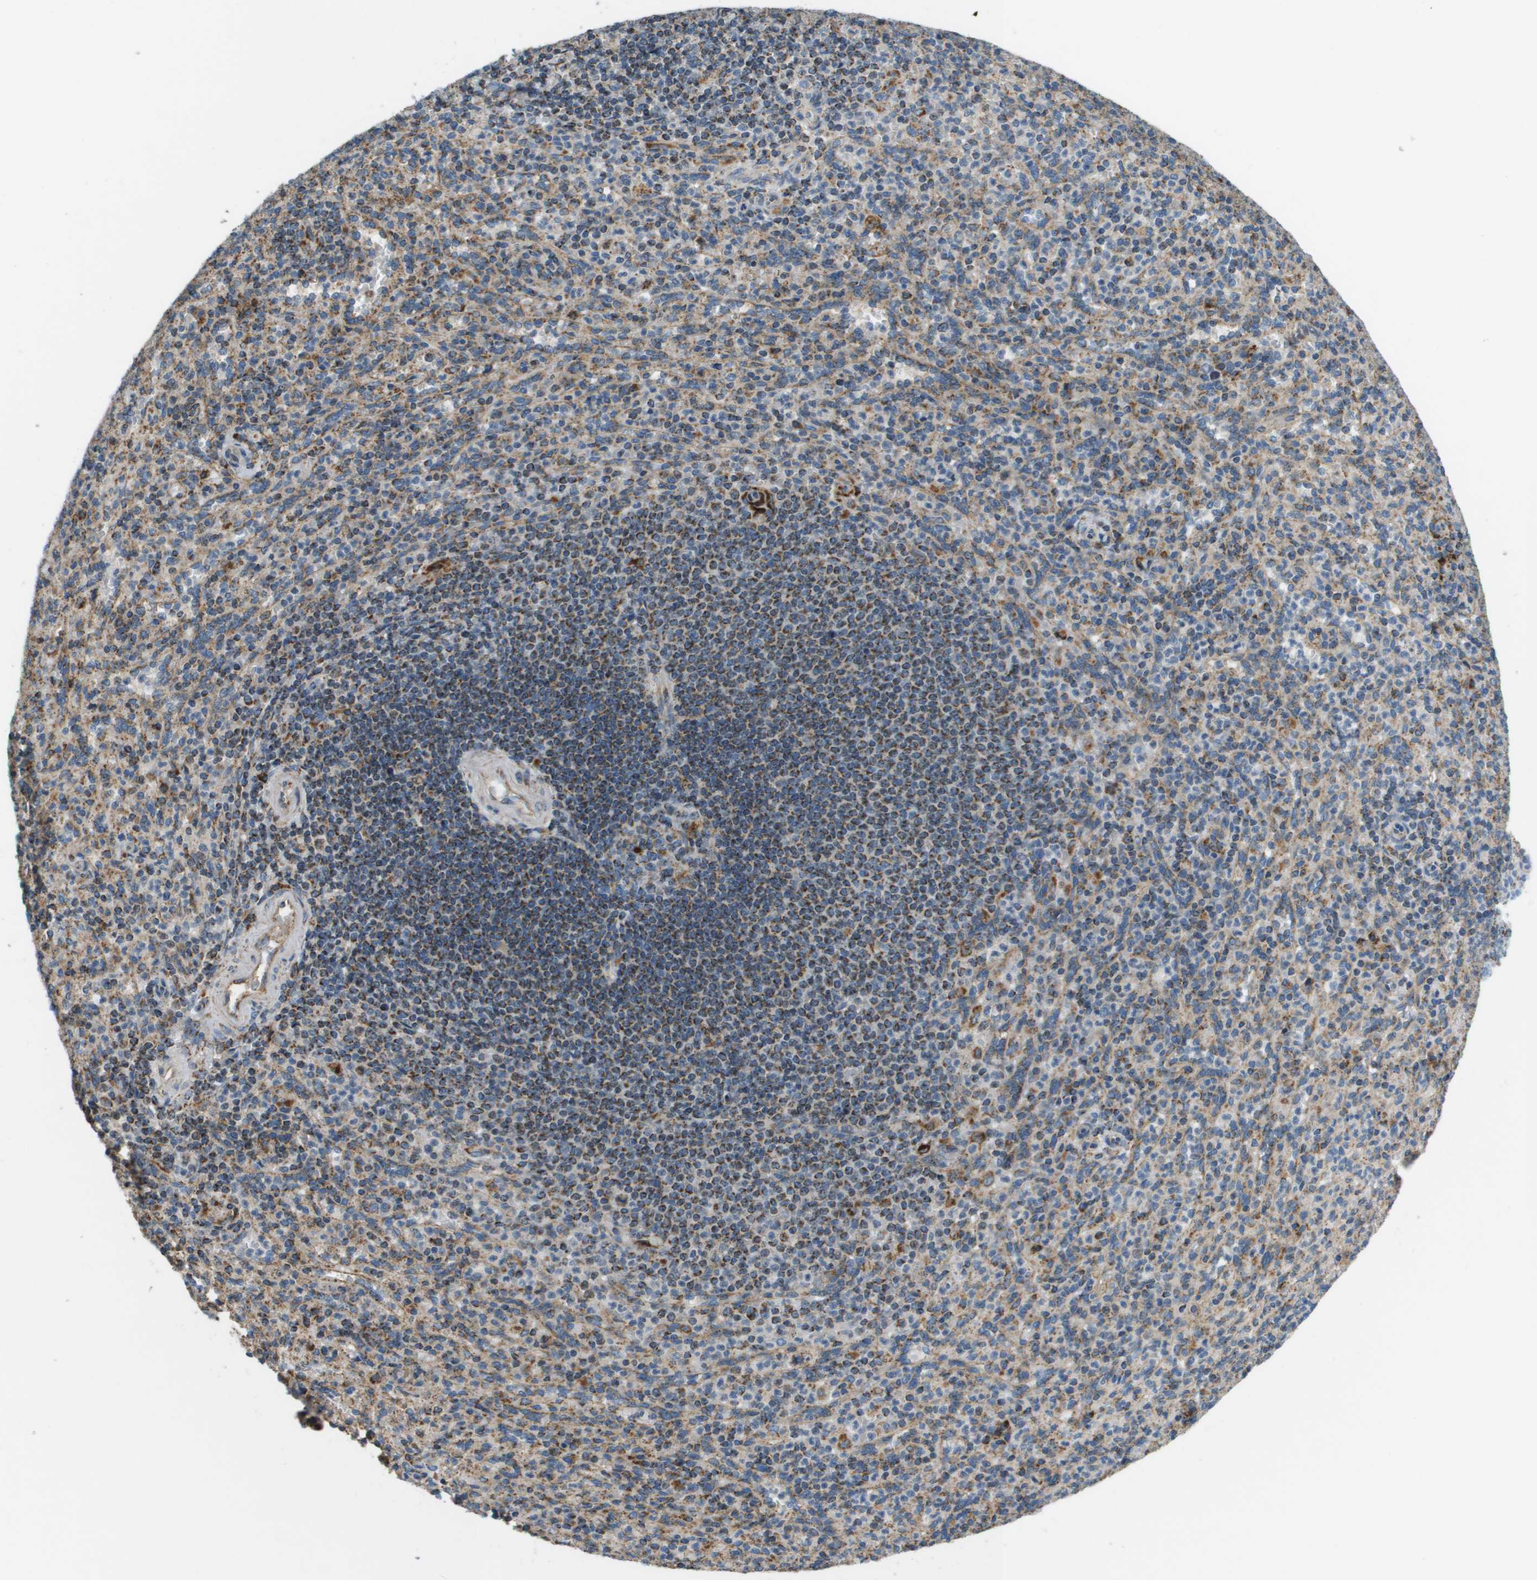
{"staining": {"intensity": "moderate", "quantity": "25%-75%", "location": "cytoplasmic/membranous"}, "tissue": "spleen", "cell_type": "Cells in red pulp", "image_type": "normal", "snomed": [{"axis": "morphology", "description": "Normal tissue, NOS"}, {"axis": "topography", "description": "Spleen"}], "caption": "Immunohistochemical staining of normal human spleen exhibits 25%-75% levels of moderate cytoplasmic/membranous protein expression in about 25%-75% of cells in red pulp.", "gene": "NRK", "patient": {"sex": "male", "age": 36}}